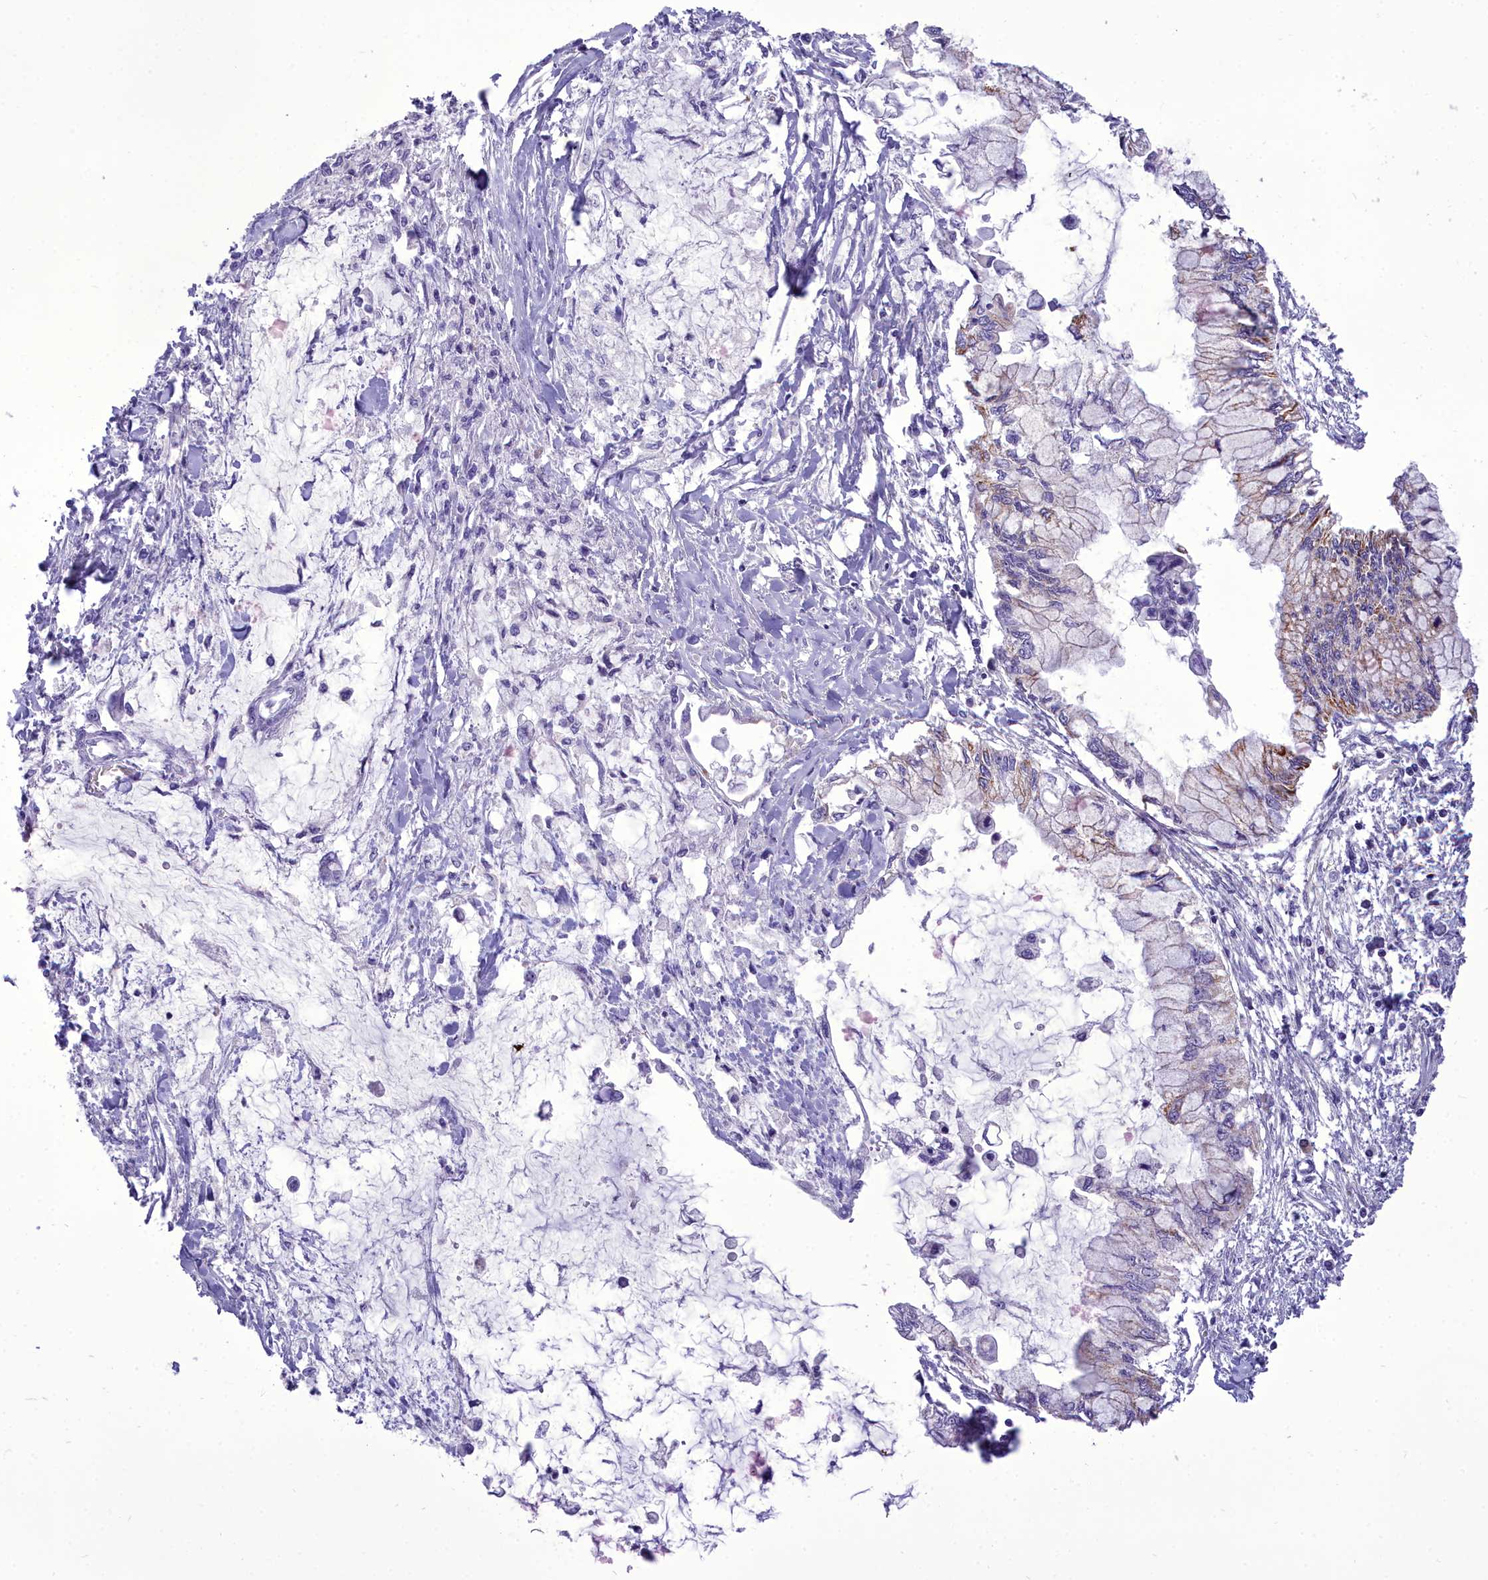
{"staining": {"intensity": "negative", "quantity": "none", "location": "none"}, "tissue": "pancreatic cancer", "cell_type": "Tumor cells", "image_type": "cancer", "snomed": [{"axis": "morphology", "description": "Adenocarcinoma, NOS"}, {"axis": "topography", "description": "Pancreas"}], "caption": "Photomicrograph shows no protein staining in tumor cells of pancreatic cancer (adenocarcinoma) tissue.", "gene": "OSTN", "patient": {"sex": "male", "age": 48}}